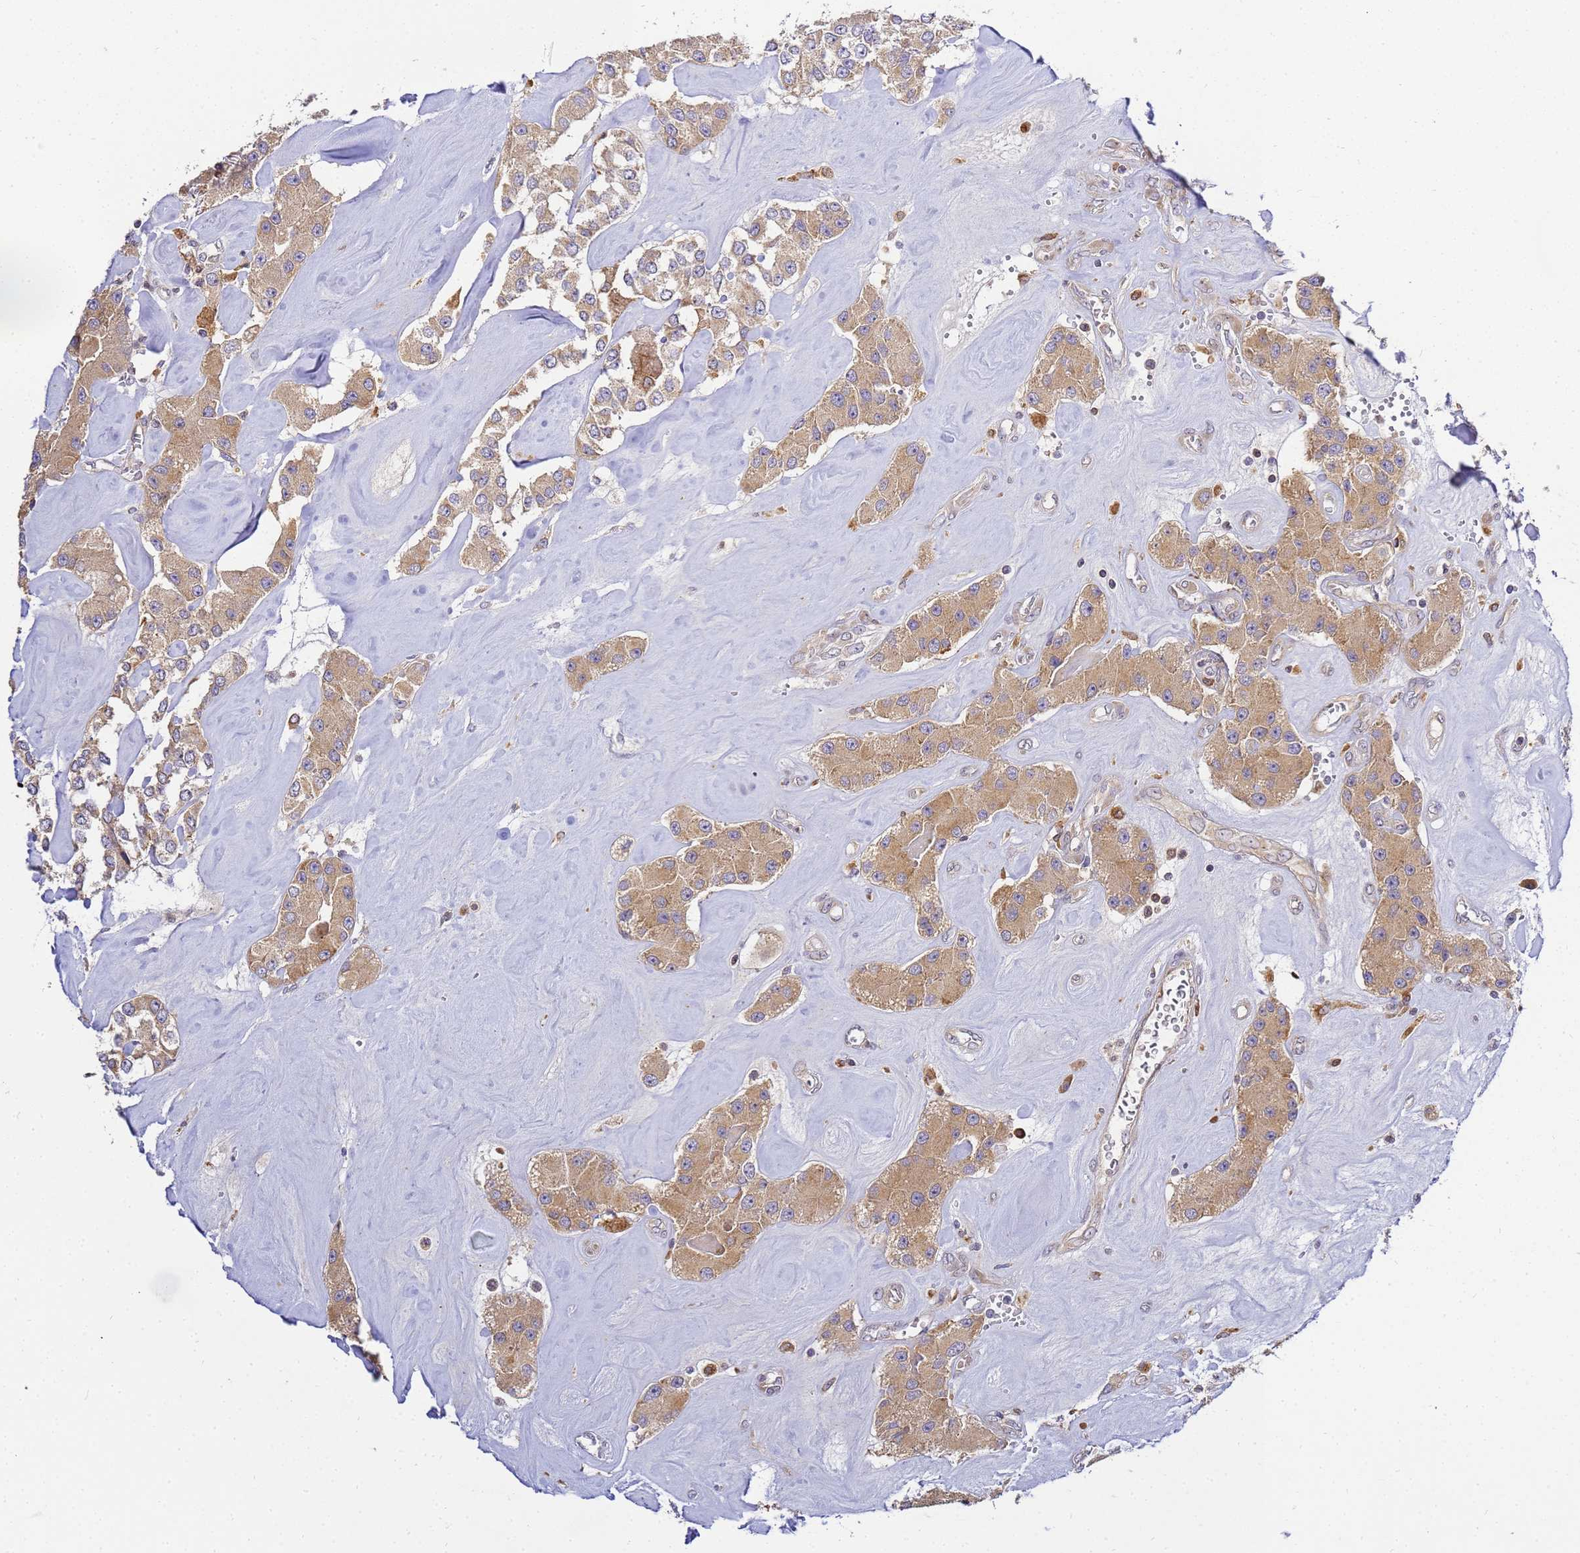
{"staining": {"intensity": "moderate", "quantity": ">75%", "location": "cytoplasmic/membranous"}, "tissue": "carcinoid", "cell_type": "Tumor cells", "image_type": "cancer", "snomed": [{"axis": "morphology", "description": "Carcinoid, malignant, NOS"}, {"axis": "topography", "description": "Pancreas"}], "caption": "Protein expression analysis of human malignant carcinoid reveals moderate cytoplasmic/membranous staining in approximately >75% of tumor cells. The staining was performed using DAB, with brown indicating positive protein expression. Nuclei are stained blue with hematoxylin.", "gene": "ADPGK", "patient": {"sex": "male", "age": 41}}